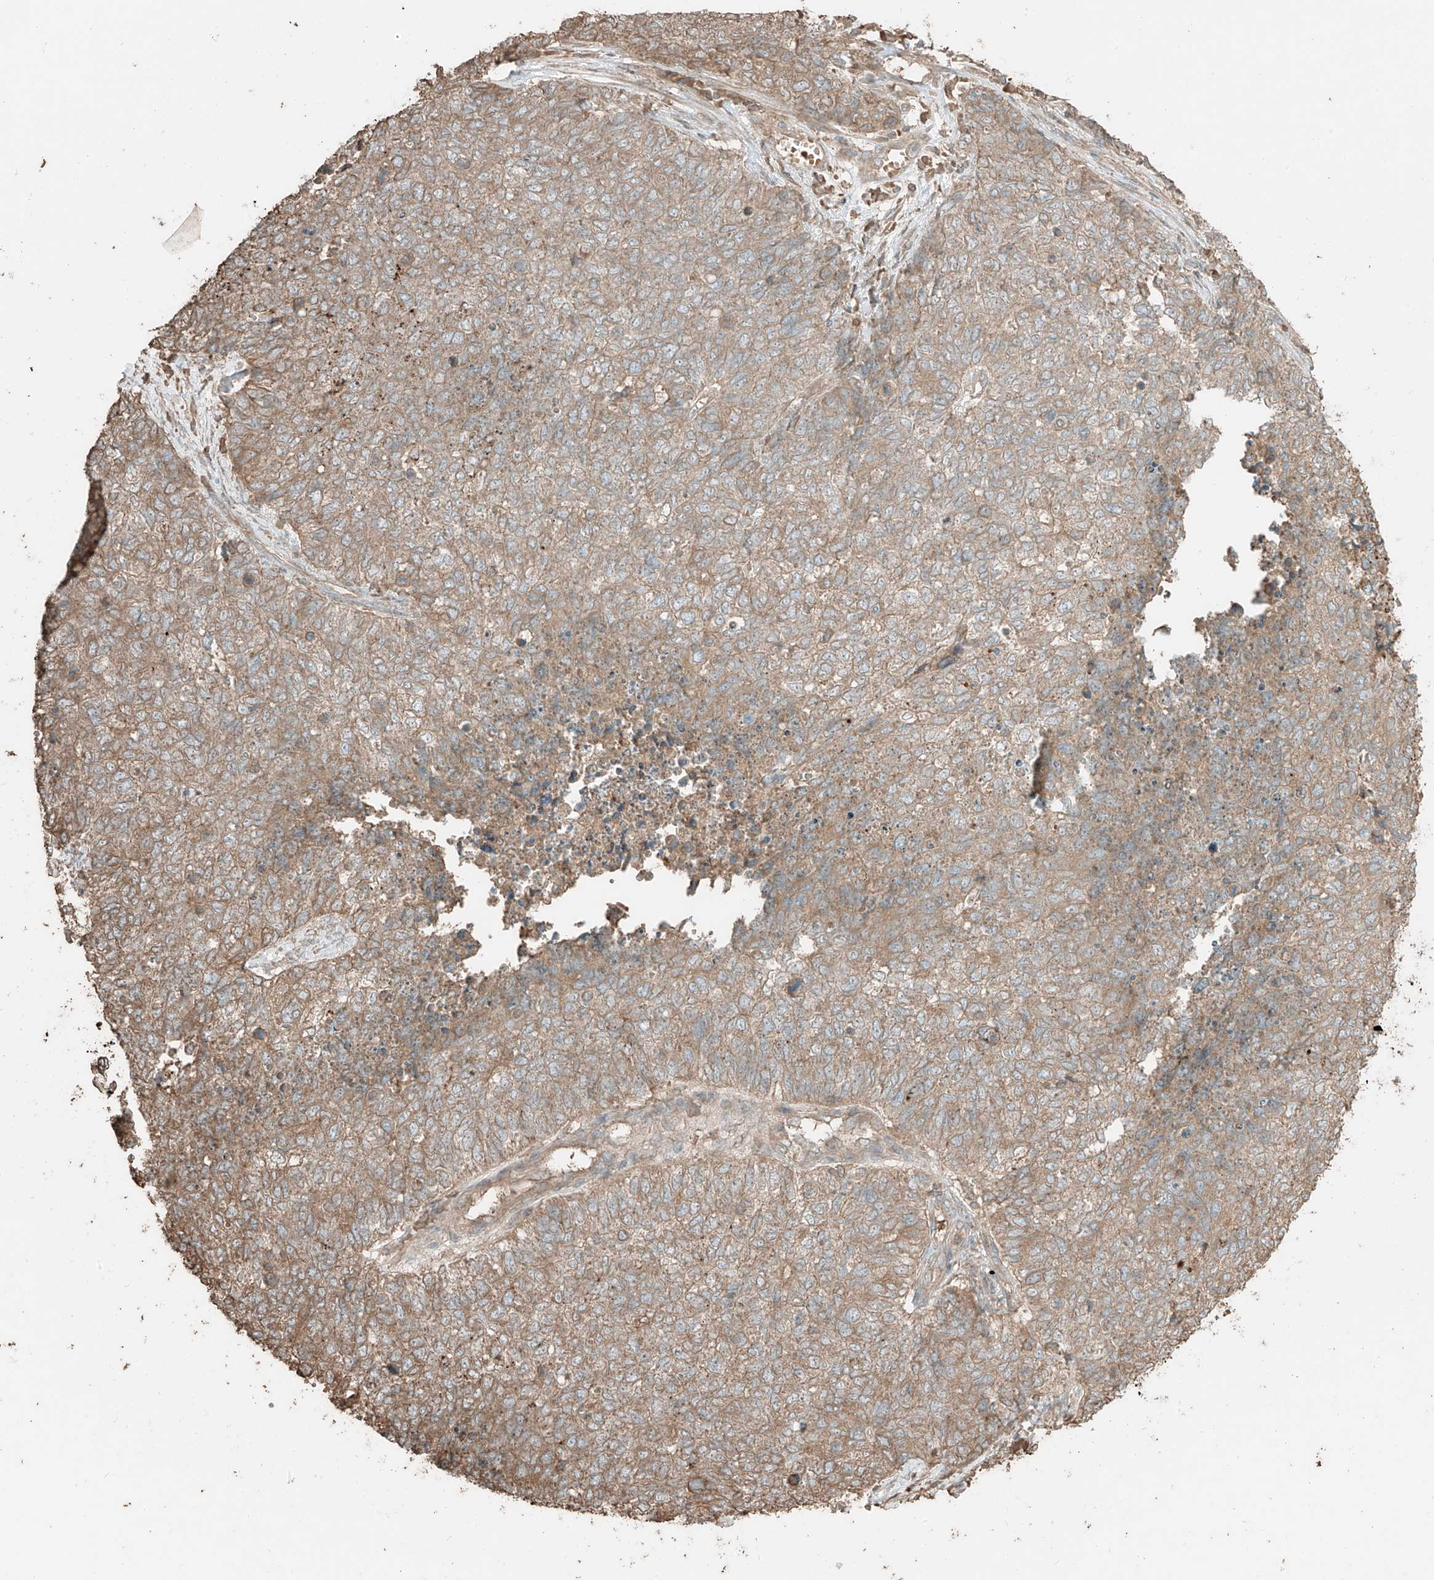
{"staining": {"intensity": "moderate", "quantity": ">75%", "location": "cytoplasmic/membranous"}, "tissue": "cervical cancer", "cell_type": "Tumor cells", "image_type": "cancer", "snomed": [{"axis": "morphology", "description": "Squamous cell carcinoma, NOS"}, {"axis": "topography", "description": "Cervix"}], "caption": "Immunohistochemistry image of neoplastic tissue: human cervical squamous cell carcinoma stained using immunohistochemistry (IHC) exhibits medium levels of moderate protein expression localized specifically in the cytoplasmic/membranous of tumor cells, appearing as a cytoplasmic/membranous brown color.", "gene": "RFTN2", "patient": {"sex": "female", "age": 63}}